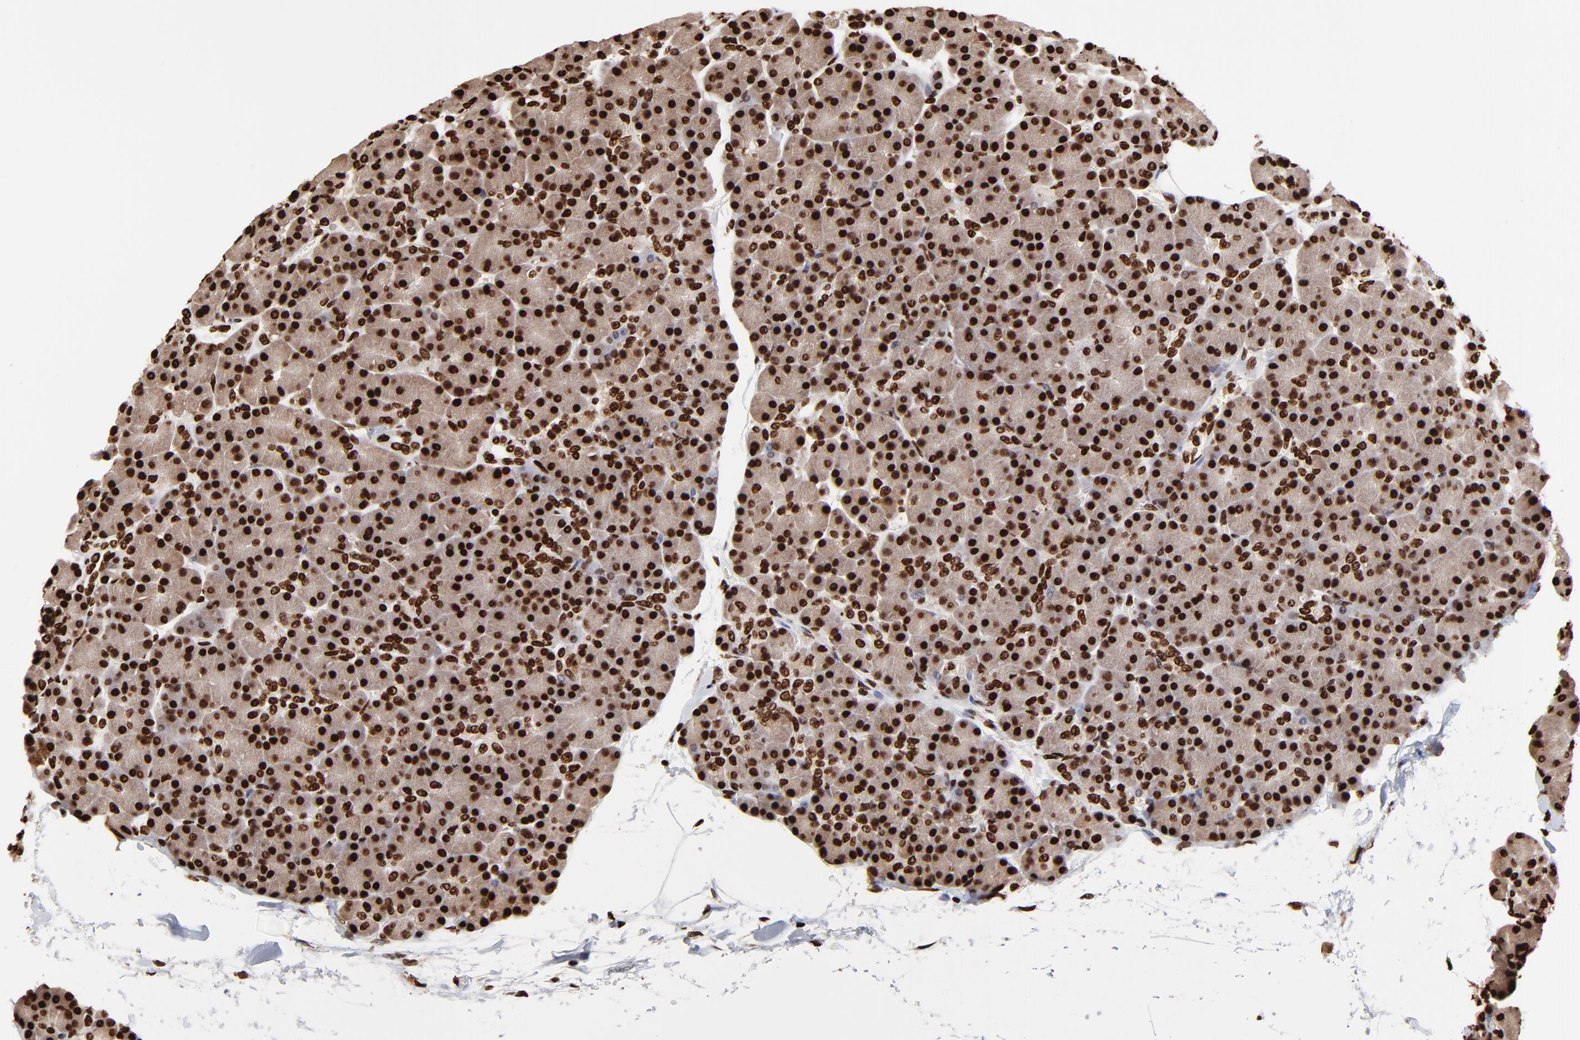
{"staining": {"intensity": "strong", "quantity": ">75%", "location": "cytoplasmic/membranous,nuclear"}, "tissue": "pancreas", "cell_type": "Exocrine glandular cells", "image_type": "normal", "snomed": [{"axis": "morphology", "description": "Normal tissue, NOS"}, {"axis": "topography", "description": "Pancreas"}], "caption": "Protein staining shows strong cytoplasmic/membranous,nuclear positivity in approximately >75% of exocrine glandular cells in unremarkable pancreas. (IHC, brightfield microscopy, high magnification).", "gene": "ZNF544", "patient": {"sex": "female", "age": 43}}